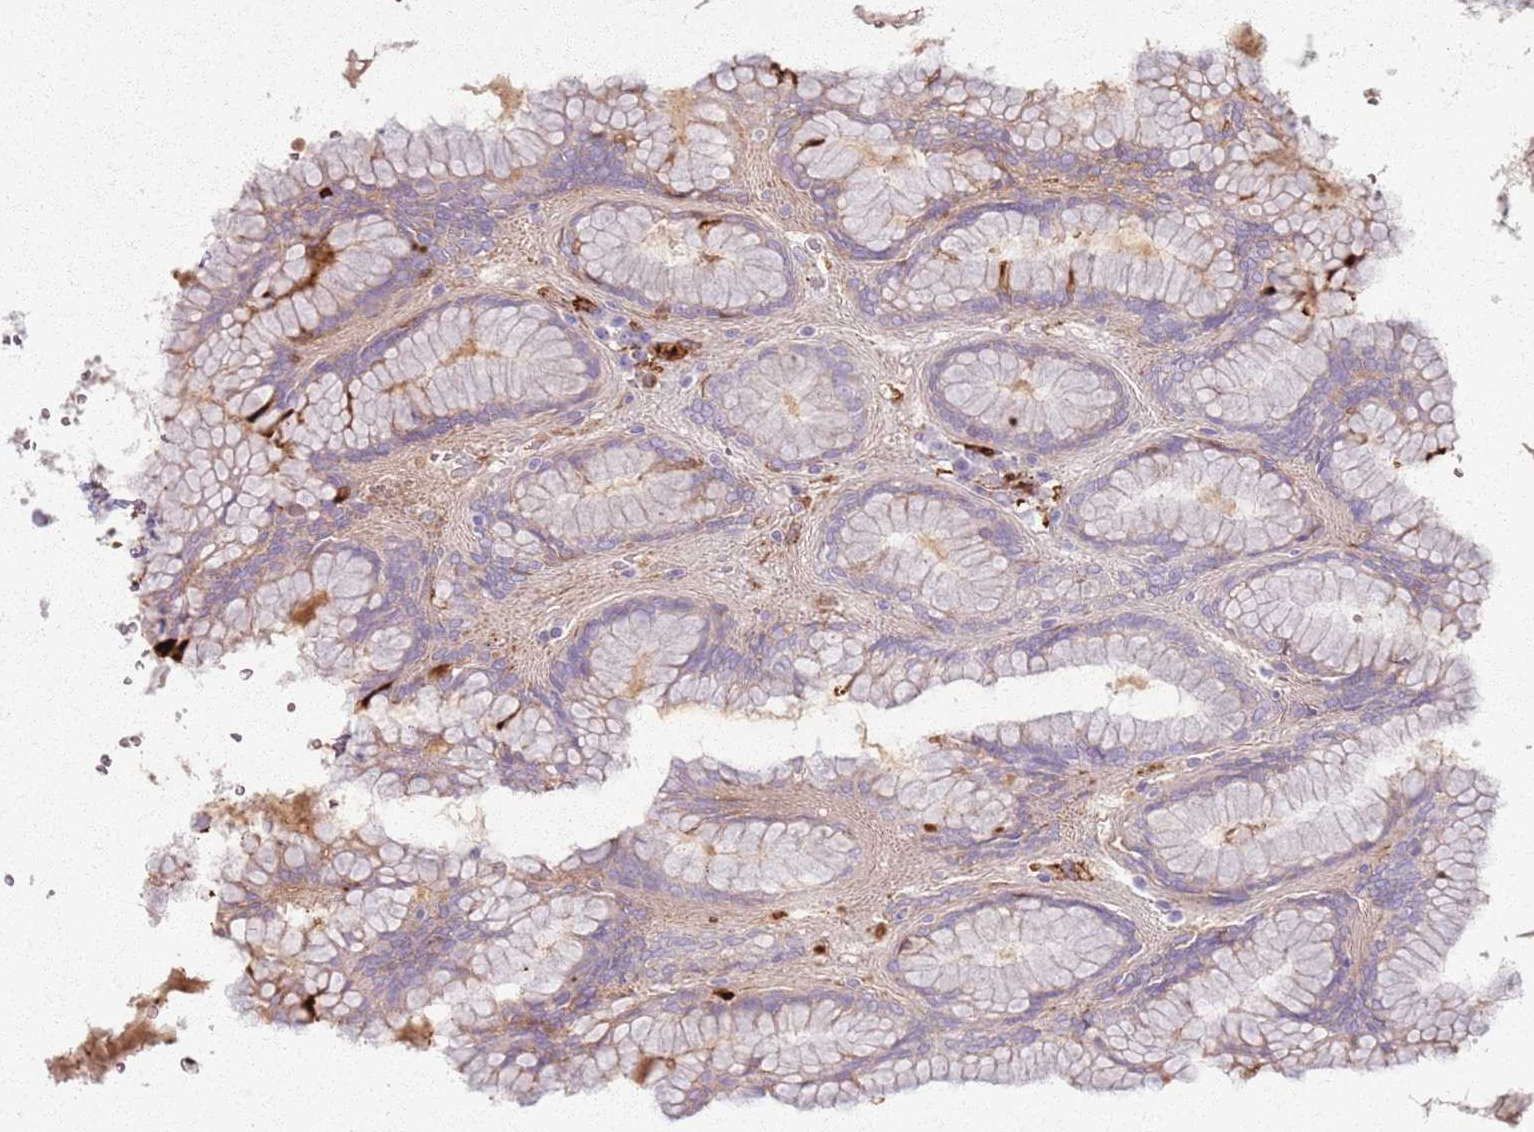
{"staining": {"intensity": "moderate", "quantity": "<25%", "location": "cytoplasmic/membranous"}, "tissue": "stomach", "cell_type": "Glandular cells", "image_type": "normal", "snomed": [{"axis": "morphology", "description": "Normal tissue, NOS"}, {"axis": "topography", "description": "Stomach"}, {"axis": "topography", "description": "Stomach, lower"}], "caption": "An IHC histopathology image of unremarkable tissue is shown. Protein staining in brown labels moderate cytoplasmic/membranous positivity in stomach within glandular cells. (Stains: DAB (3,3'-diaminobenzidine) in brown, nuclei in blue, Microscopy: brightfield microscopy at high magnification).", "gene": "COLGALT1", "patient": {"sex": "female", "age": 56}}